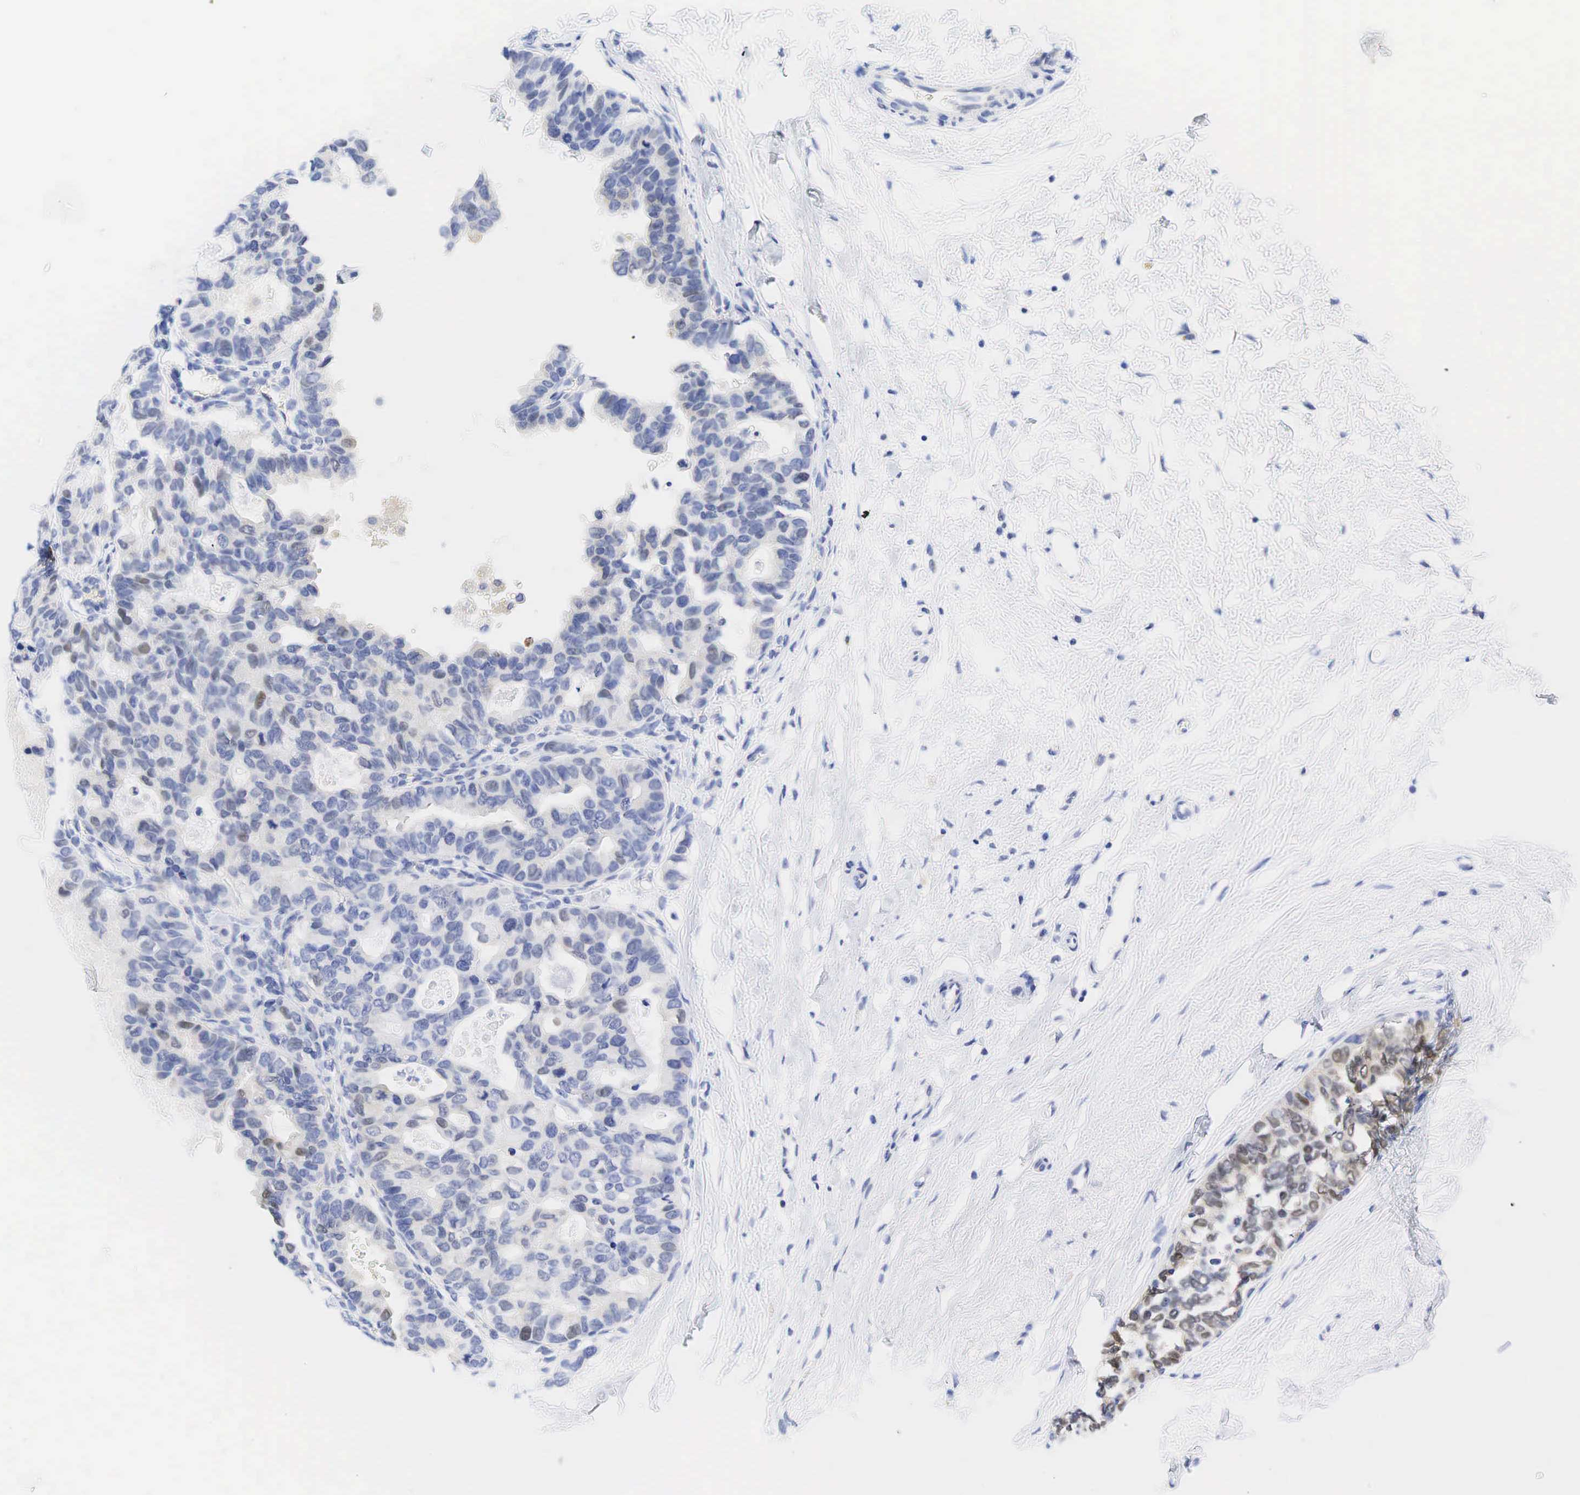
{"staining": {"intensity": "weak", "quantity": "<25%", "location": "nuclear"}, "tissue": "breast cancer", "cell_type": "Tumor cells", "image_type": "cancer", "snomed": [{"axis": "morphology", "description": "Duct carcinoma"}, {"axis": "topography", "description": "Breast"}], "caption": "Immunohistochemical staining of human breast cancer (infiltrating ductal carcinoma) reveals no significant staining in tumor cells.", "gene": "AR", "patient": {"sex": "female", "age": 69}}